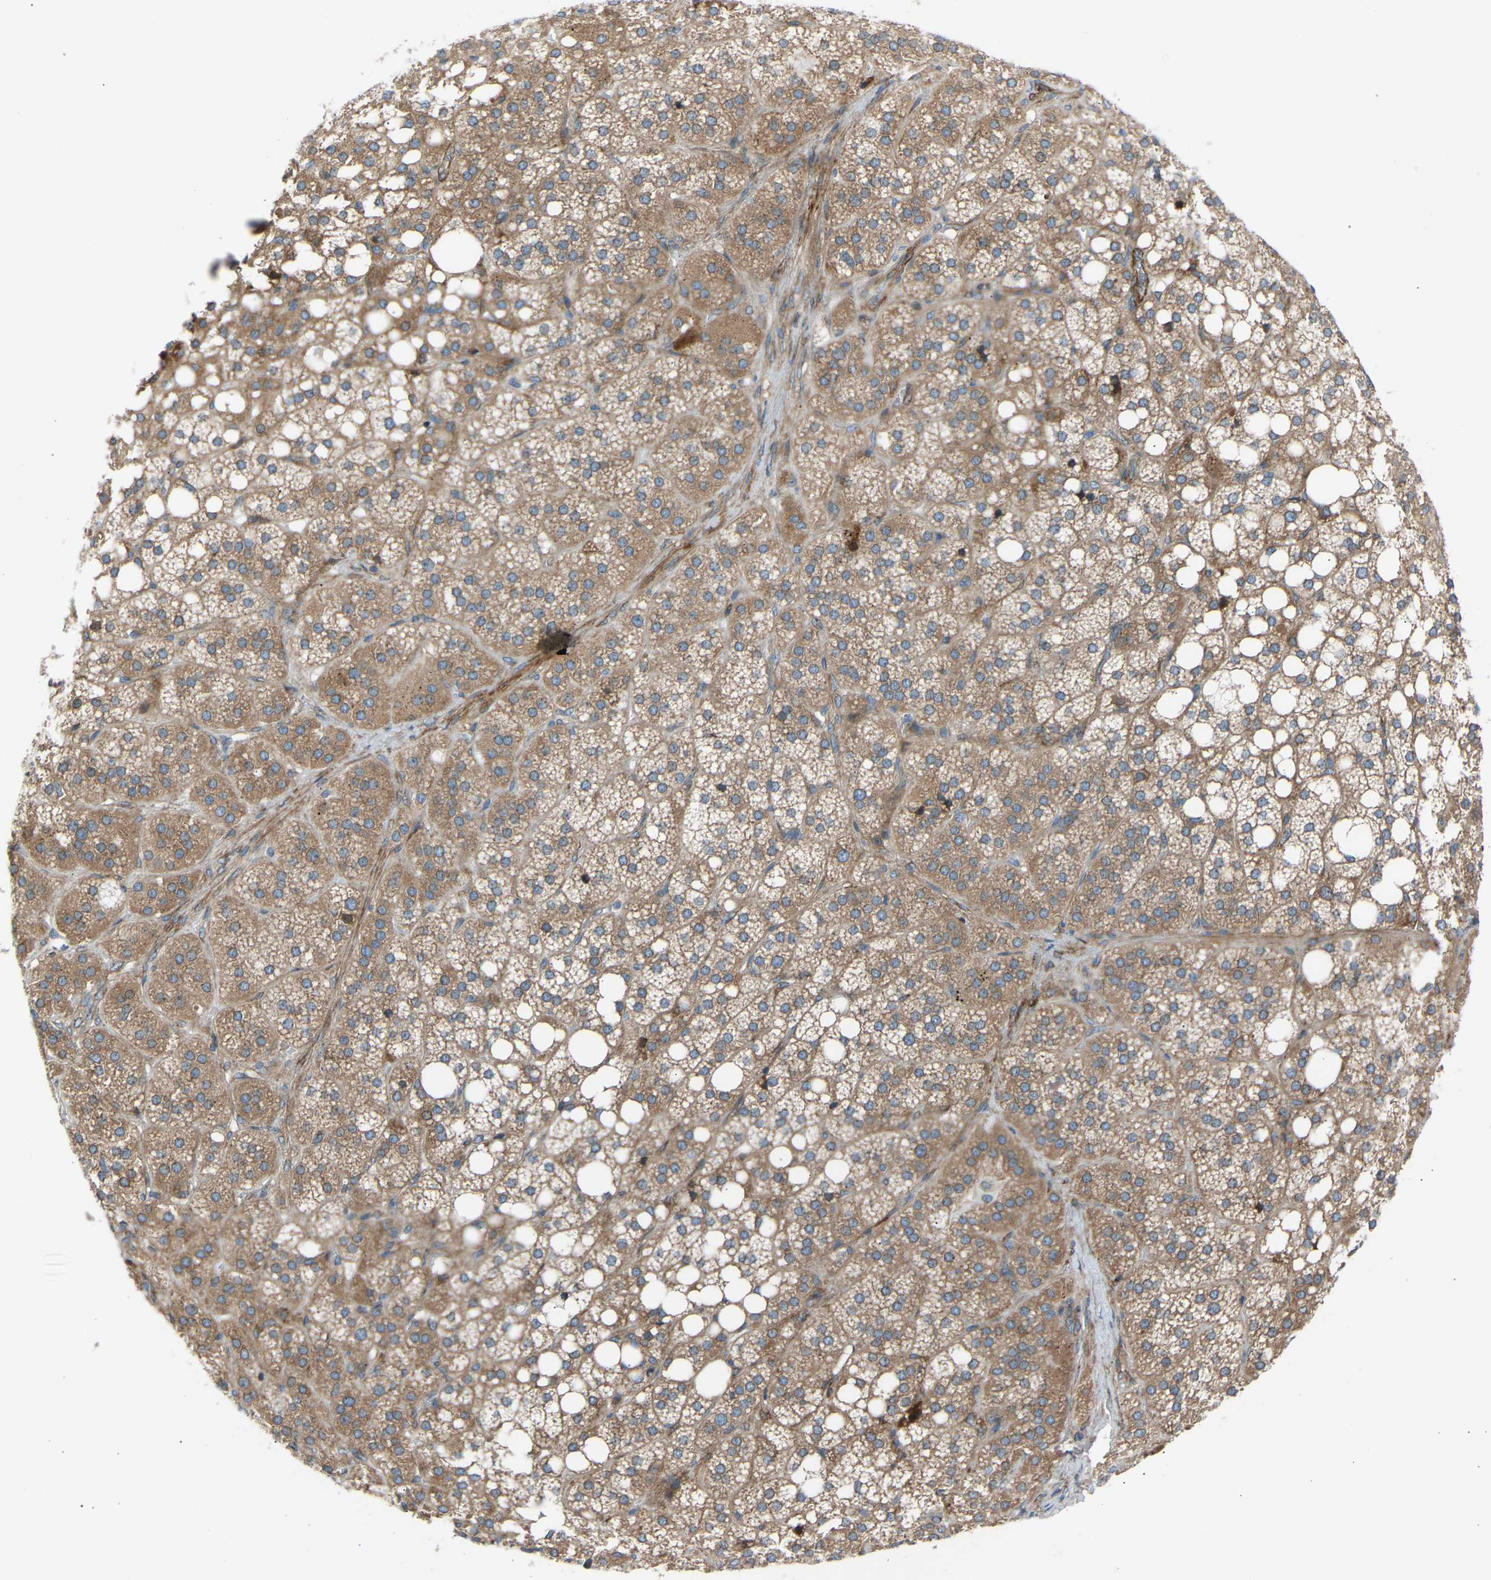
{"staining": {"intensity": "moderate", "quantity": ">75%", "location": "cytoplasmic/membranous"}, "tissue": "adrenal gland", "cell_type": "Glandular cells", "image_type": "normal", "snomed": [{"axis": "morphology", "description": "Normal tissue, NOS"}, {"axis": "topography", "description": "Adrenal gland"}], "caption": "The image exhibits immunohistochemical staining of unremarkable adrenal gland. There is moderate cytoplasmic/membranous expression is identified in approximately >75% of glandular cells.", "gene": "VPS41", "patient": {"sex": "female", "age": 59}}